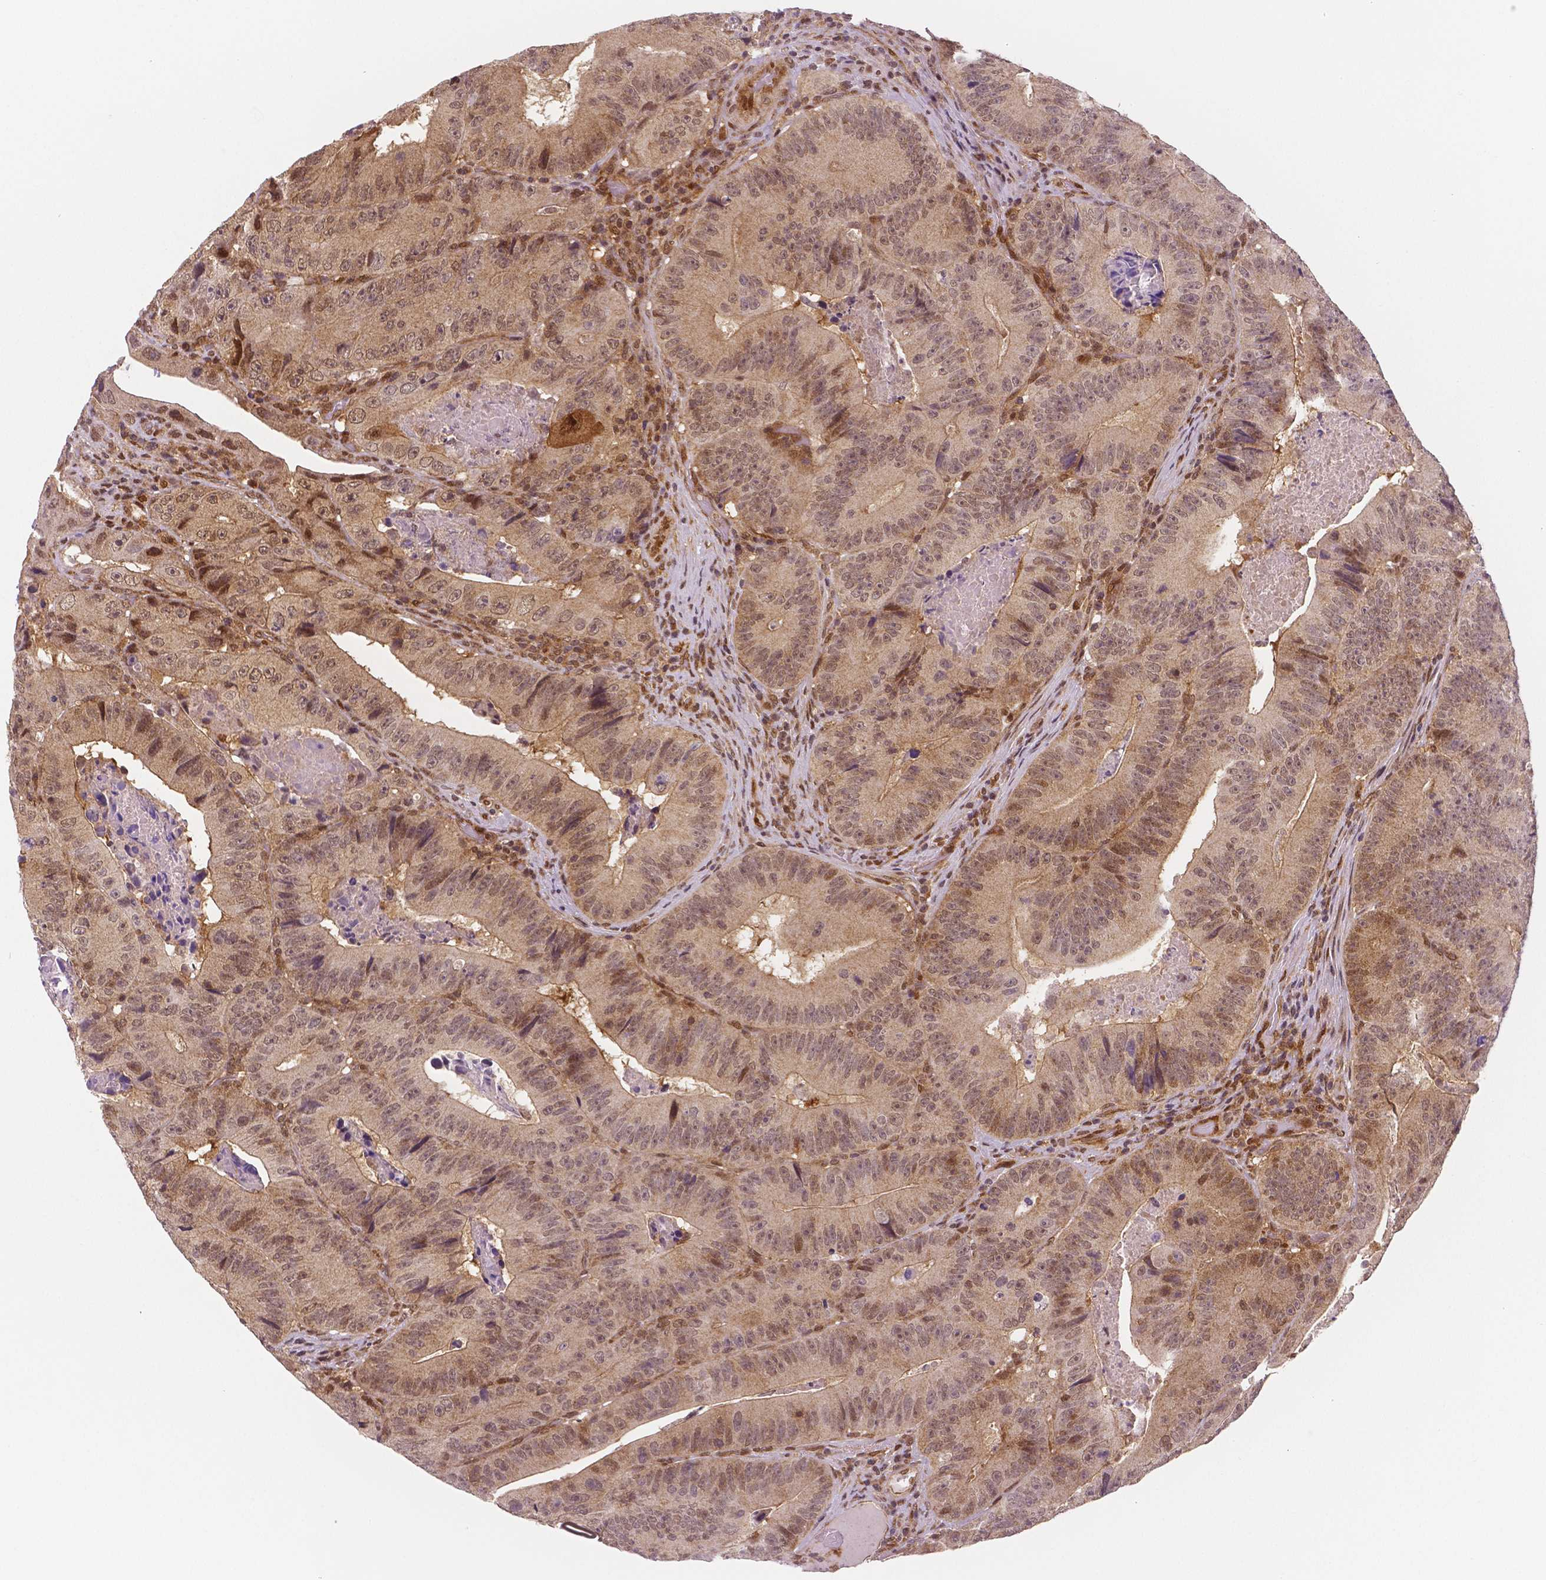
{"staining": {"intensity": "weak", "quantity": ">75%", "location": "cytoplasmic/membranous,nuclear"}, "tissue": "colorectal cancer", "cell_type": "Tumor cells", "image_type": "cancer", "snomed": [{"axis": "morphology", "description": "Adenocarcinoma, NOS"}, {"axis": "topography", "description": "Colon"}], "caption": "Immunohistochemistry (IHC) micrograph of neoplastic tissue: colorectal cancer stained using immunohistochemistry (IHC) reveals low levels of weak protein expression localized specifically in the cytoplasmic/membranous and nuclear of tumor cells, appearing as a cytoplasmic/membranous and nuclear brown color.", "gene": "STAT3", "patient": {"sex": "female", "age": 86}}